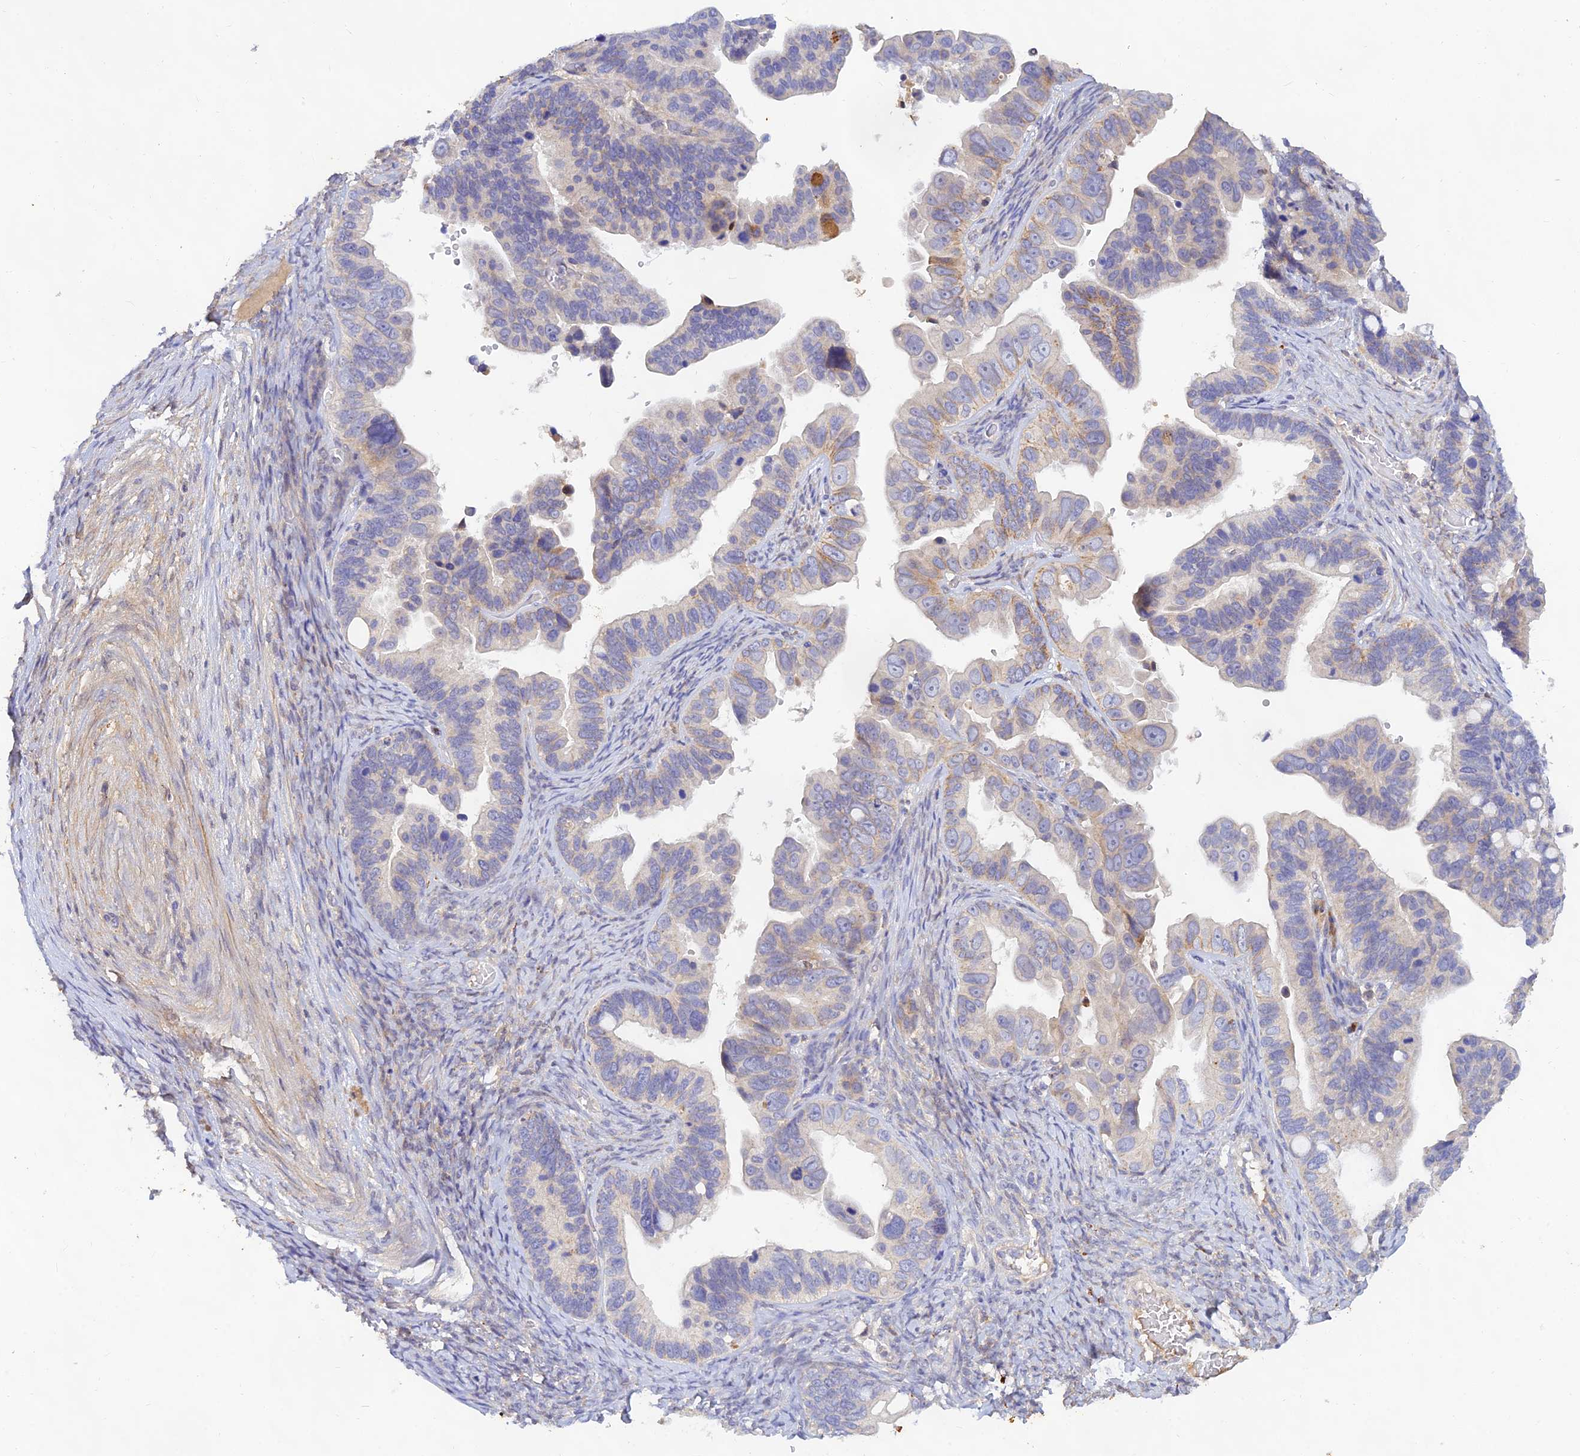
{"staining": {"intensity": "negative", "quantity": "none", "location": "none"}, "tissue": "ovarian cancer", "cell_type": "Tumor cells", "image_type": "cancer", "snomed": [{"axis": "morphology", "description": "Cystadenocarcinoma, serous, NOS"}, {"axis": "topography", "description": "Ovary"}], "caption": "Immunohistochemical staining of human serous cystadenocarcinoma (ovarian) displays no significant positivity in tumor cells. (DAB (3,3'-diaminobenzidine) immunohistochemistry (IHC) with hematoxylin counter stain).", "gene": "ACSM5", "patient": {"sex": "female", "age": 56}}